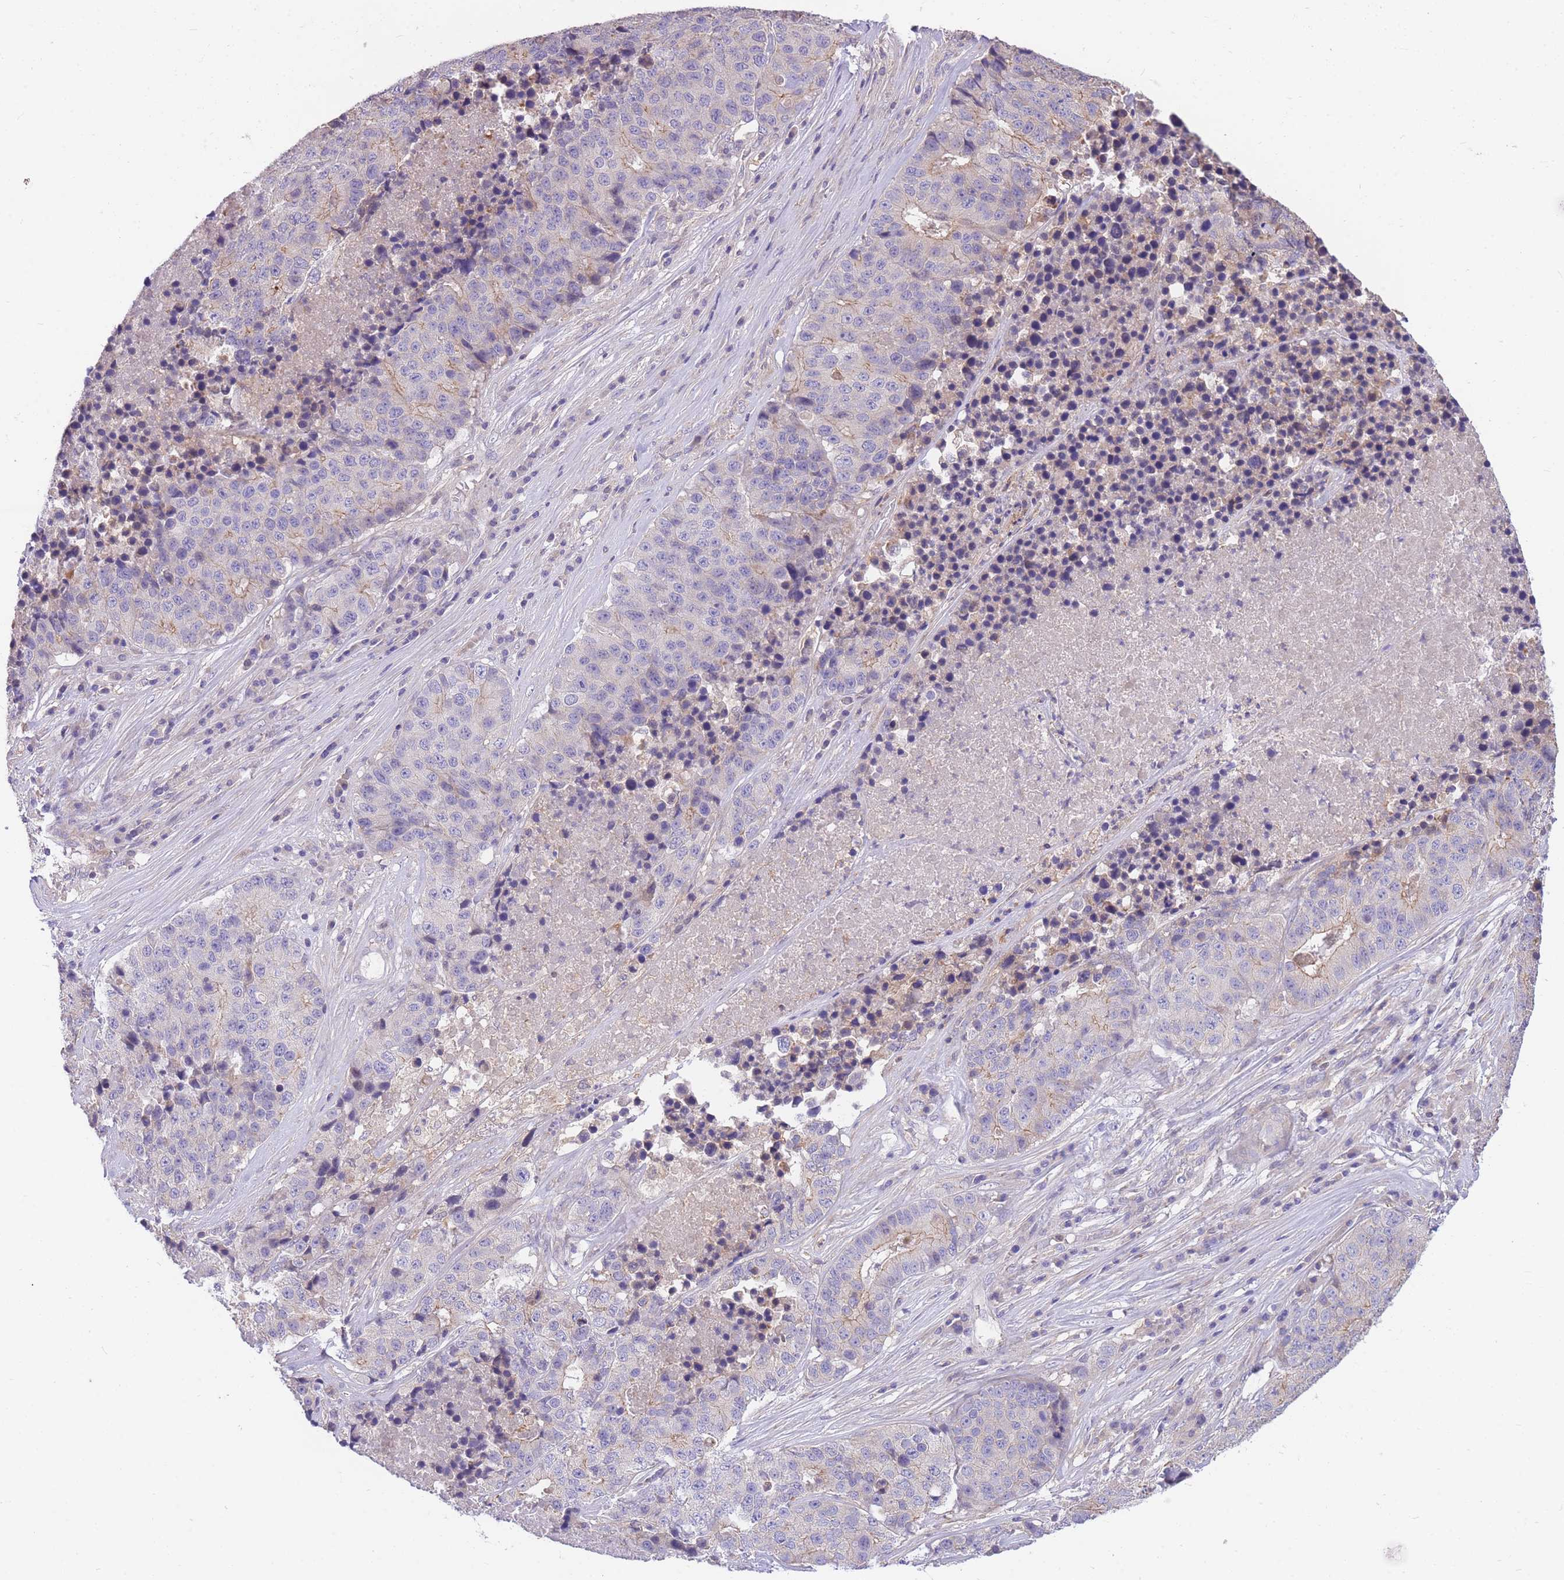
{"staining": {"intensity": "weak", "quantity": "25%-75%", "location": "cytoplasmic/membranous"}, "tissue": "stomach cancer", "cell_type": "Tumor cells", "image_type": "cancer", "snomed": [{"axis": "morphology", "description": "Adenocarcinoma, NOS"}, {"axis": "topography", "description": "Stomach"}], "caption": "Immunohistochemistry of stomach adenocarcinoma shows low levels of weak cytoplasmic/membranous staining in approximately 25%-75% of tumor cells. (Brightfield microscopy of DAB IHC at high magnification).", "gene": "OR5T1", "patient": {"sex": "male", "age": 71}}